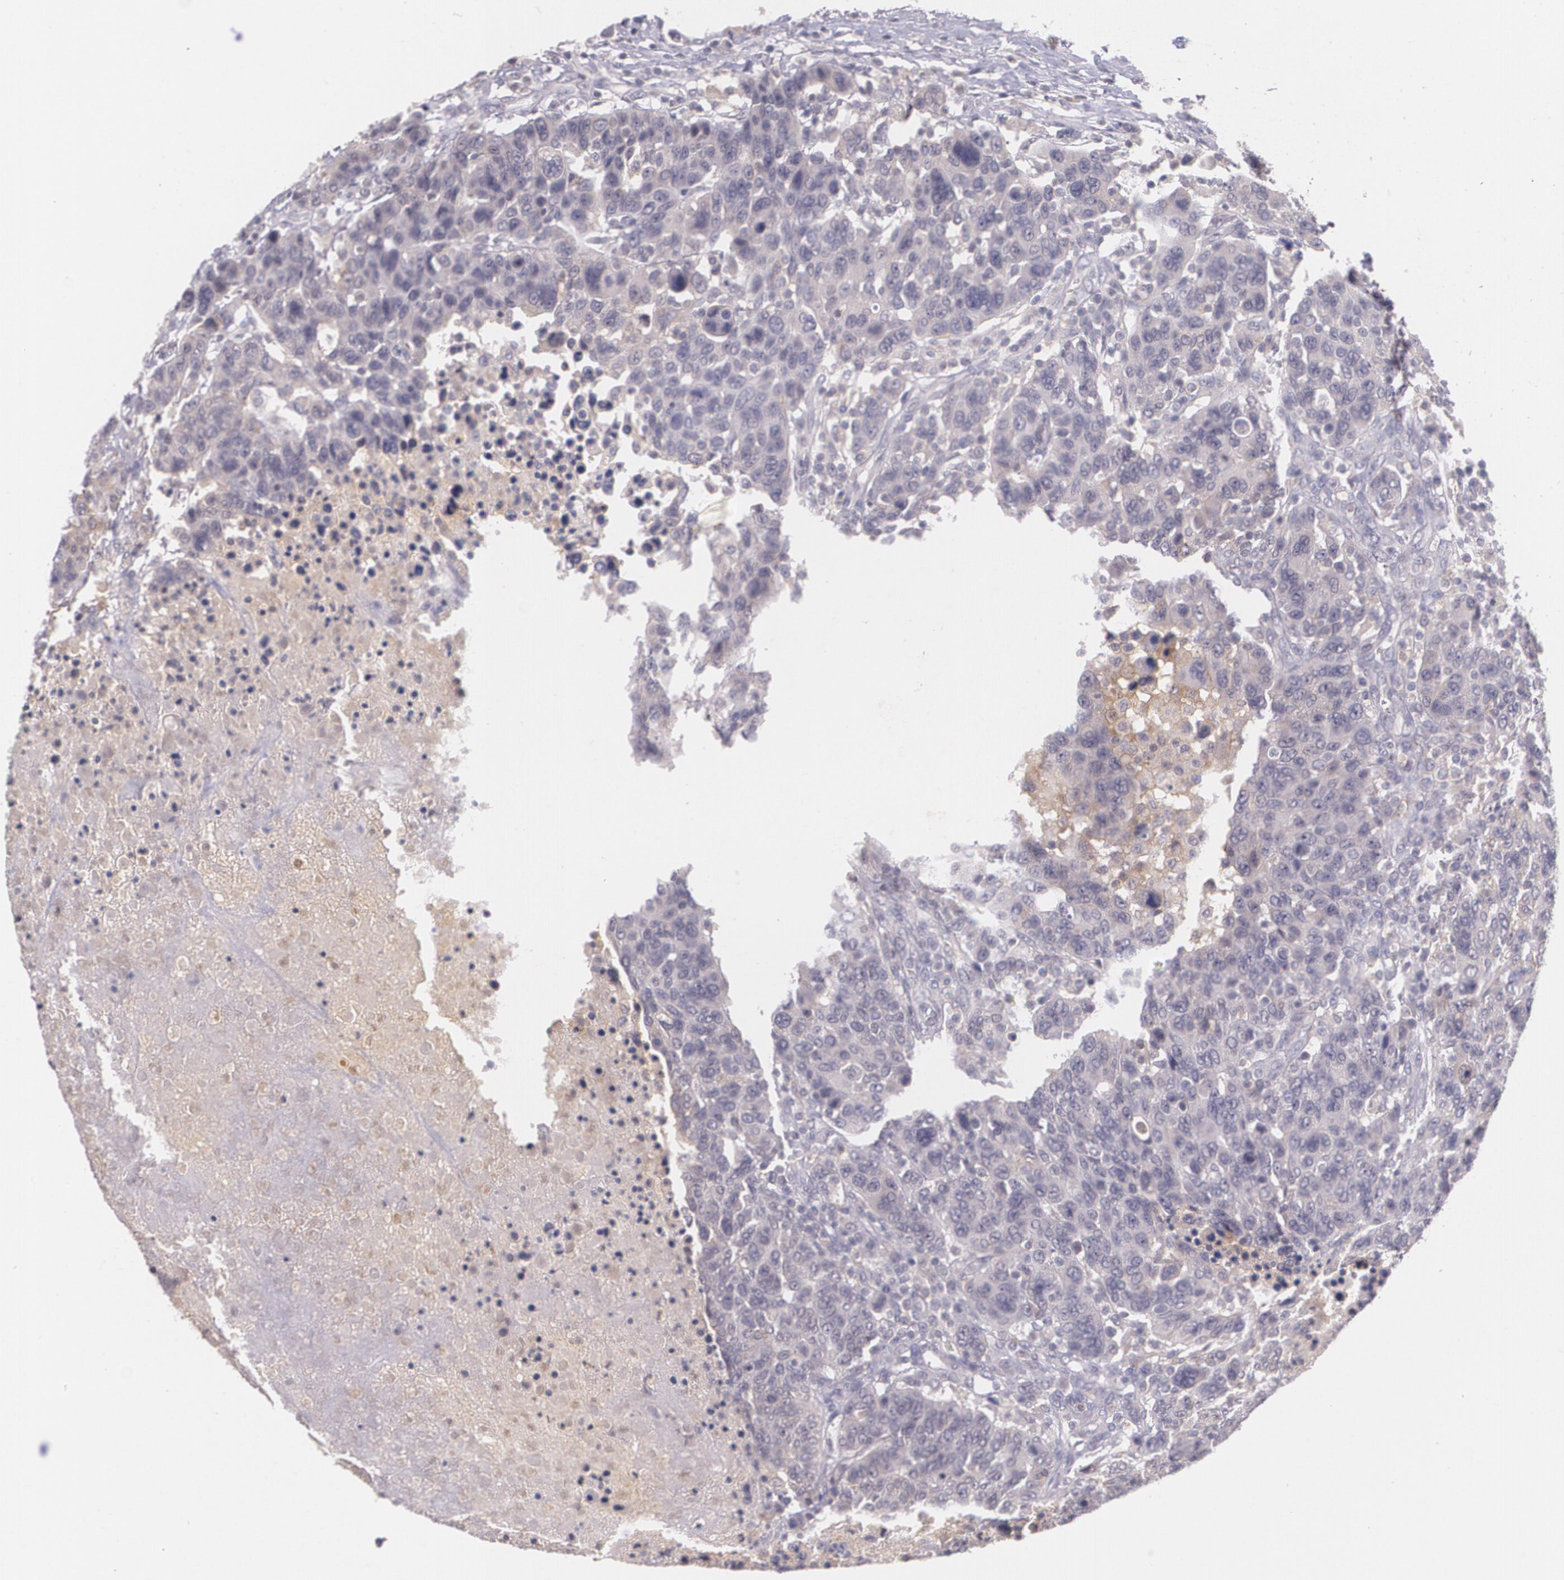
{"staining": {"intensity": "weak", "quantity": ">75%", "location": "cytoplasmic/membranous"}, "tissue": "breast cancer", "cell_type": "Tumor cells", "image_type": "cancer", "snomed": [{"axis": "morphology", "description": "Duct carcinoma"}, {"axis": "topography", "description": "Breast"}], "caption": "Weak cytoplasmic/membranous staining is present in about >75% of tumor cells in intraductal carcinoma (breast).", "gene": "TM4SF1", "patient": {"sex": "female", "age": 37}}